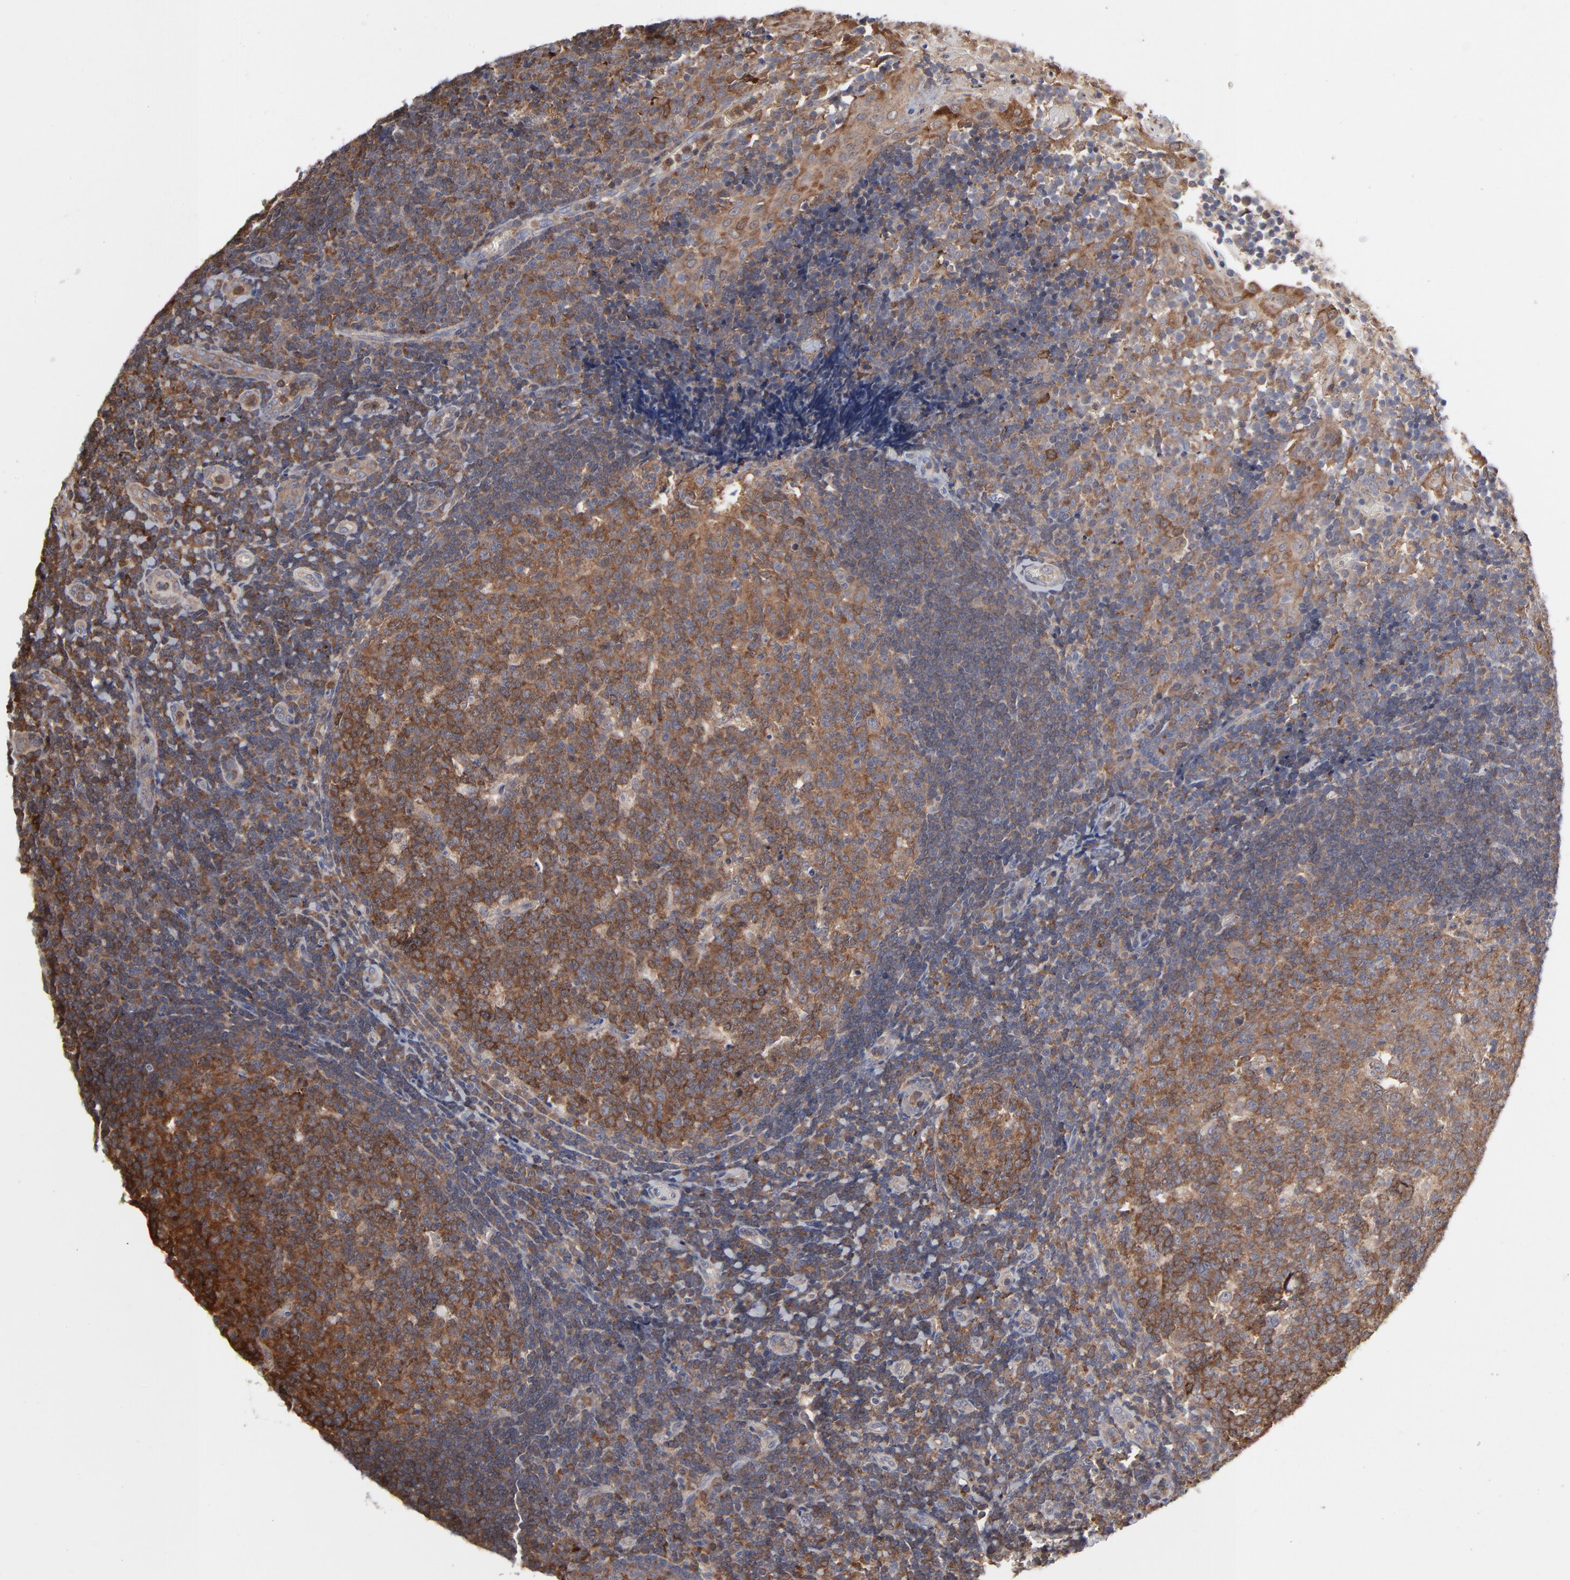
{"staining": {"intensity": "strong", "quantity": ">75%", "location": "cytoplasmic/membranous"}, "tissue": "tonsil", "cell_type": "Germinal center cells", "image_type": "normal", "snomed": [{"axis": "morphology", "description": "Normal tissue, NOS"}, {"axis": "topography", "description": "Tonsil"}], "caption": "This image exhibits IHC staining of benign human tonsil, with high strong cytoplasmic/membranous expression in approximately >75% of germinal center cells.", "gene": "MAP2K1", "patient": {"sex": "female", "age": 40}}